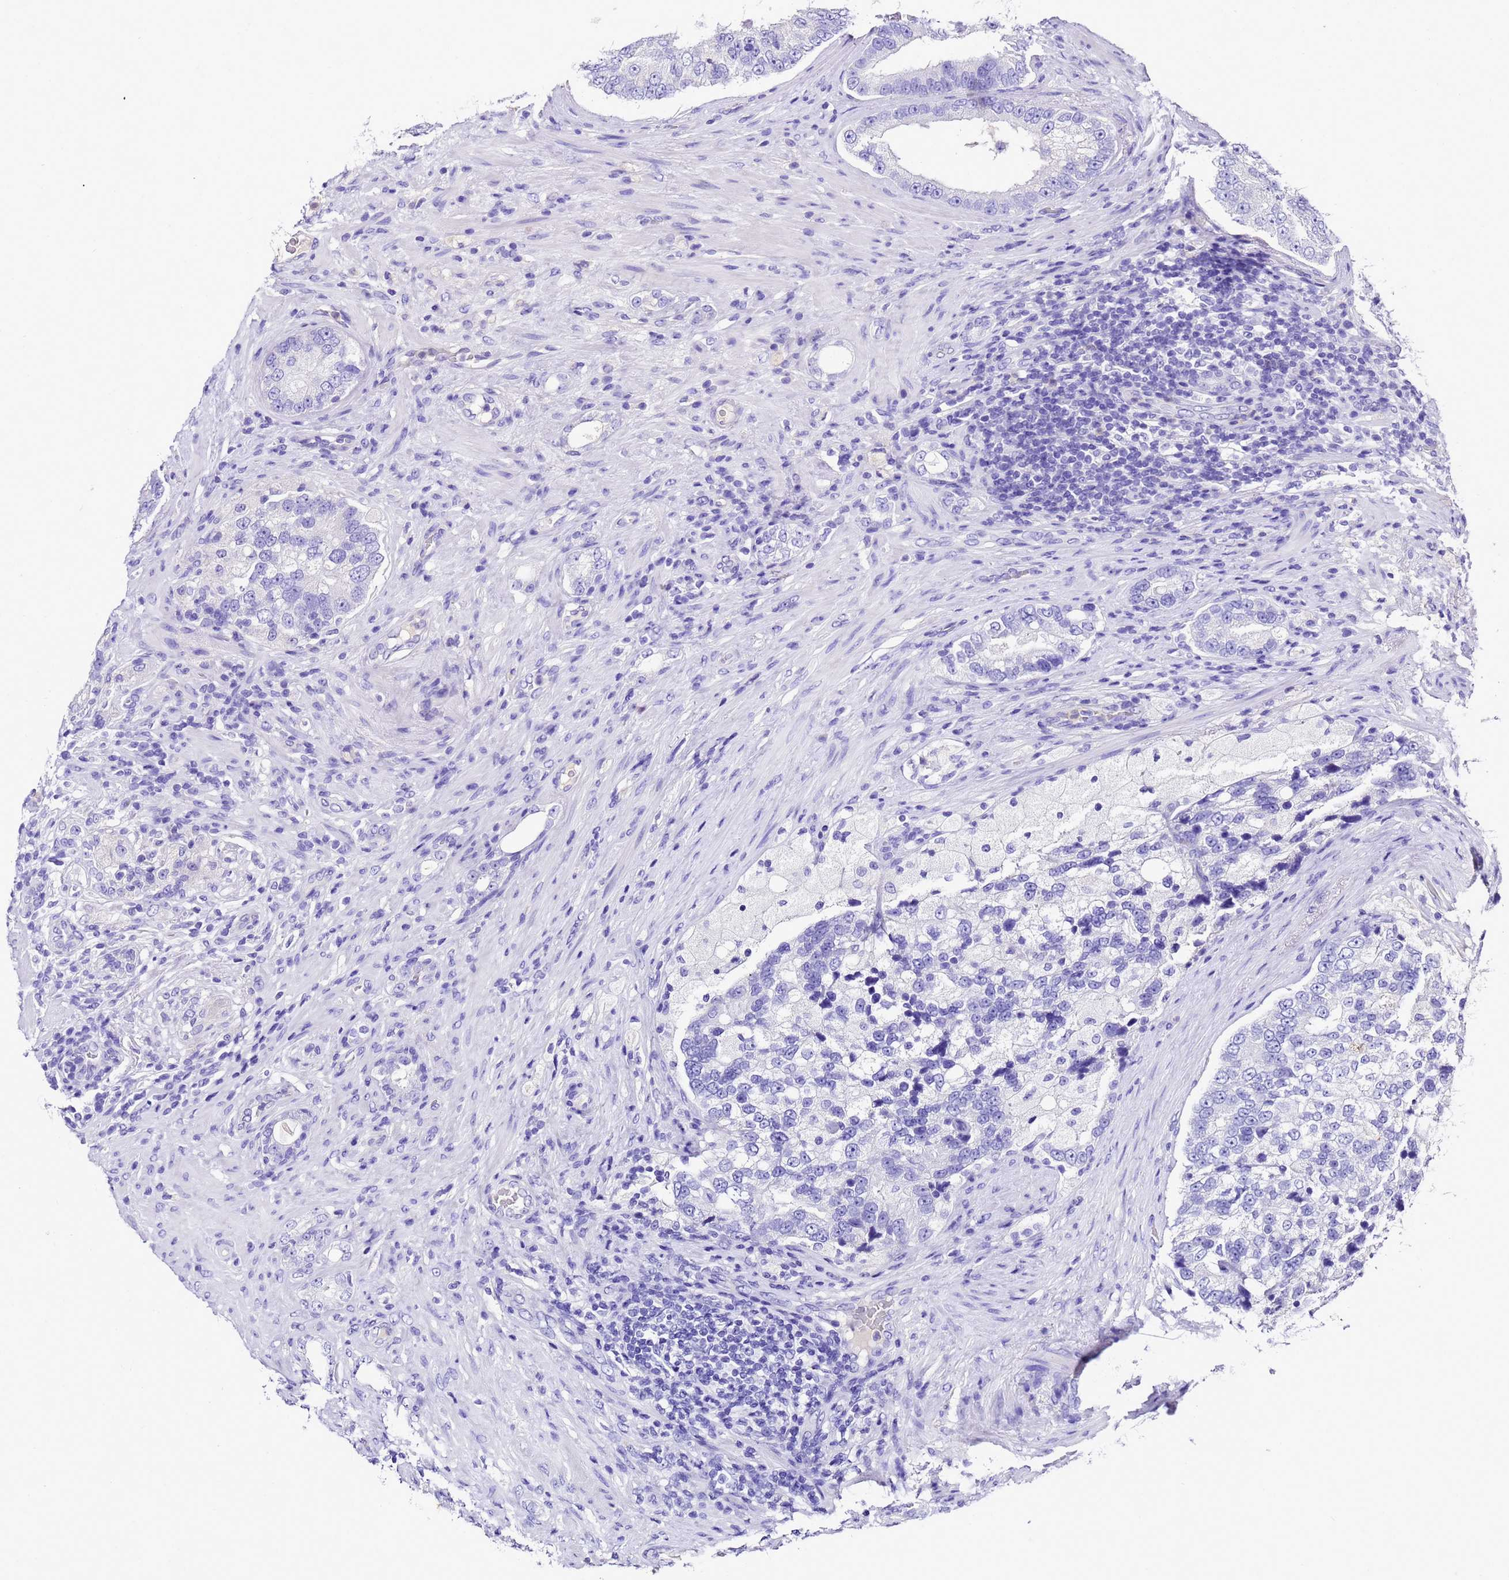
{"staining": {"intensity": "negative", "quantity": "none", "location": "none"}, "tissue": "prostate cancer", "cell_type": "Tumor cells", "image_type": "cancer", "snomed": [{"axis": "morphology", "description": "Adenocarcinoma, High grade"}, {"axis": "topography", "description": "Prostate"}], "caption": "The immunohistochemistry micrograph has no significant staining in tumor cells of prostate cancer (high-grade adenocarcinoma) tissue.", "gene": "UGT2A1", "patient": {"sex": "male", "age": 70}}